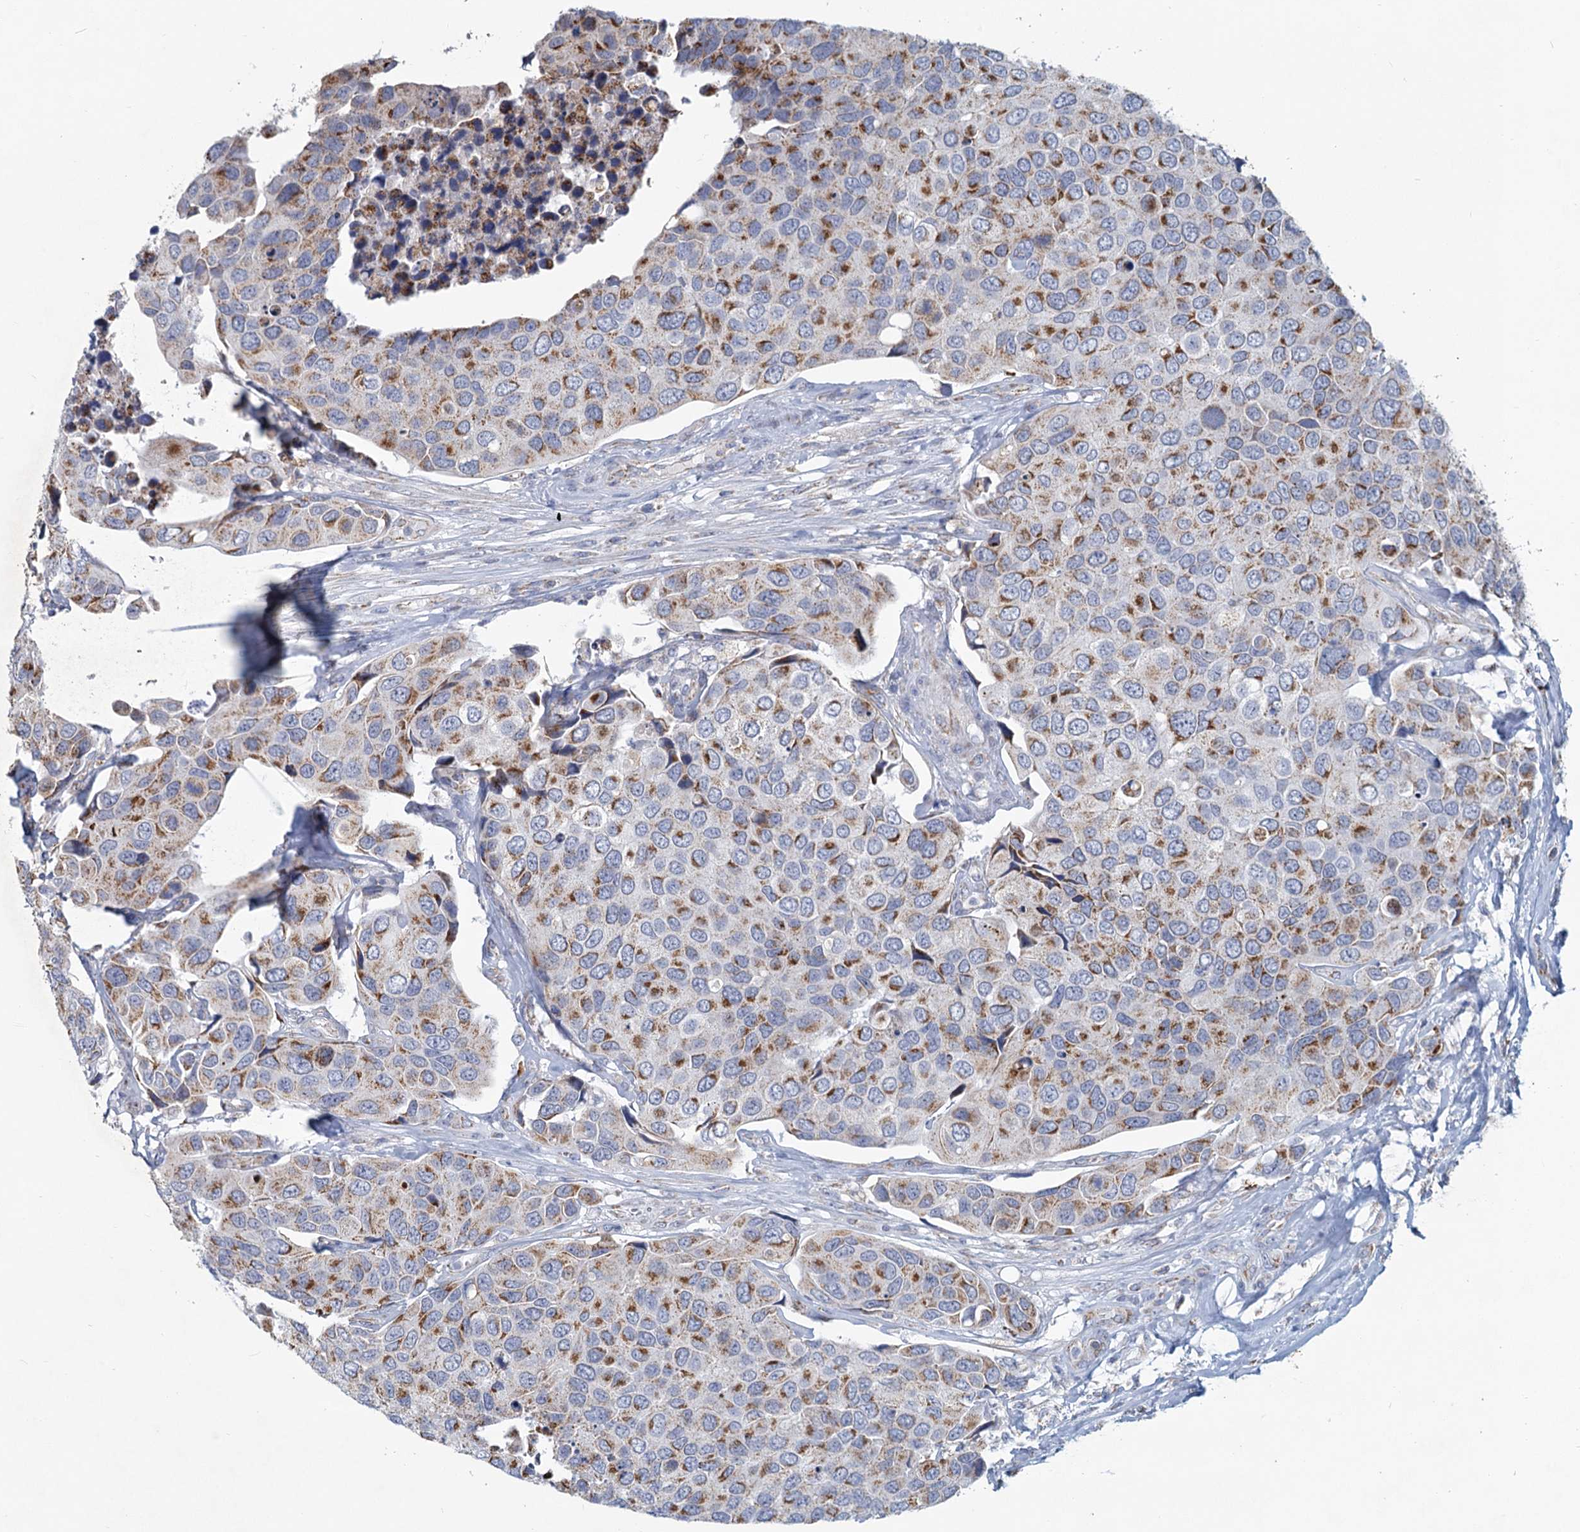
{"staining": {"intensity": "moderate", "quantity": ">75%", "location": "cytoplasmic/membranous"}, "tissue": "urothelial cancer", "cell_type": "Tumor cells", "image_type": "cancer", "snomed": [{"axis": "morphology", "description": "Urothelial carcinoma, High grade"}, {"axis": "topography", "description": "Urinary bladder"}], "caption": "A brown stain labels moderate cytoplasmic/membranous positivity of a protein in human urothelial carcinoma (high-grade) tumor cells.", "gene": "NDUFC2", "patient": {"sex": "male", "age": 74}}